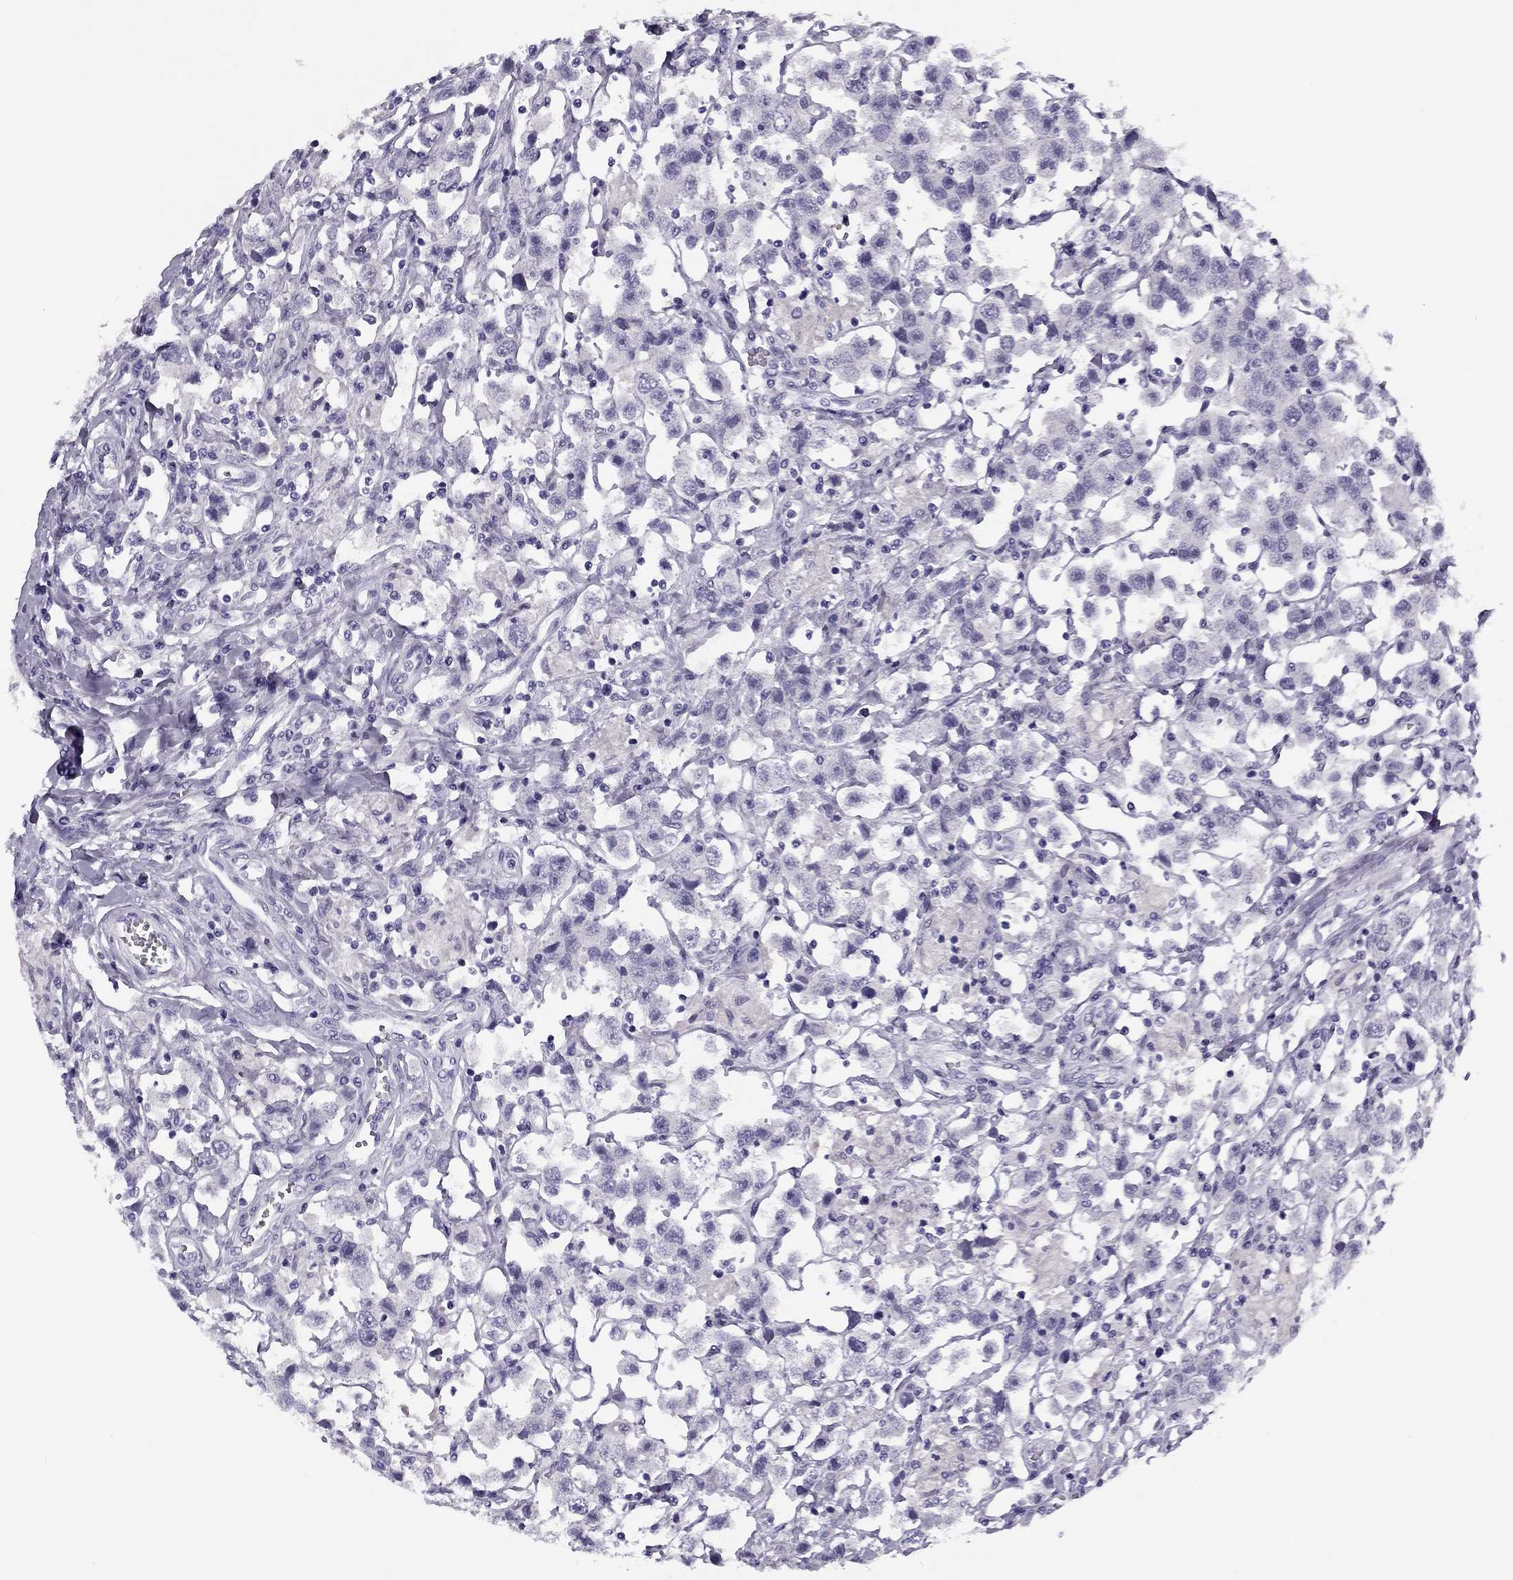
{"staining": {"intensity": "negative", "quantity": "none", "location": "none"}, "tissue": "testis cancer", "cell_type": "Tumor cells", "image_type": "cancer", "snomed": [{"axis": "morphology", "description": "Seminoma, NOS"}, {"axis": "topography", "description": "Testis"}], "caption": "This is a histopathology image of IHC staining of testis seminoma, which shows no positivity in tumor cells.", "gene": "MC5R", "patient": {"sex": "male", "age": 45}}